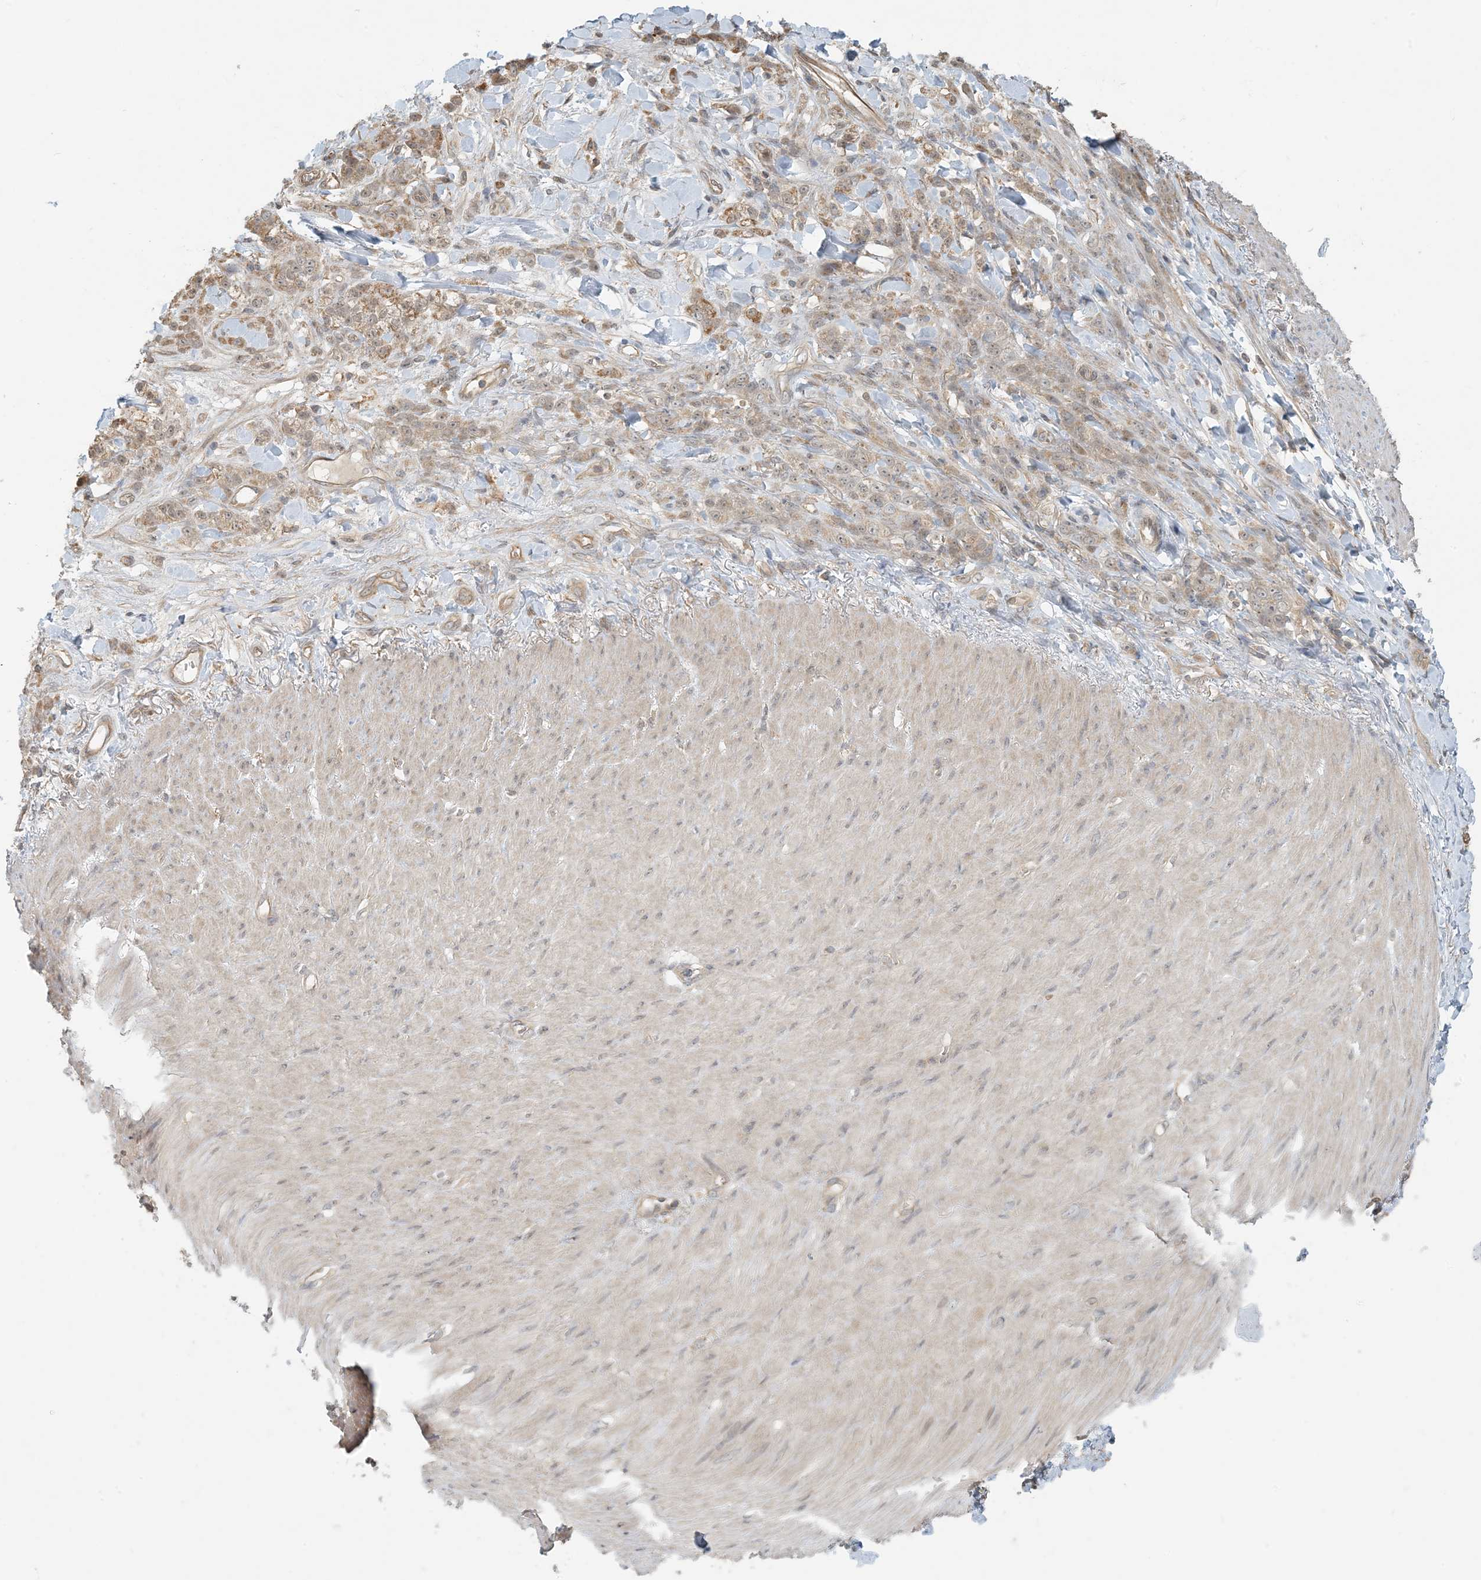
{"staining": {"intensity": "weak", "quantity": ">75%", "location": "cytoplasmic/membranous"}, "tissue": "stomach cancer", "cell_type": "Tumor cells", "image_type": "cancer", "snomed": [{"axis": "morphology", "description": "Normal tissue, NOS"}, {"axis": "morphology", "description": "Adenocarcinoma, NOS"}, {"axis": "topography", "description": "Stomach"}], "caption": "This micrograph reveals stomach cancer stained with IHC to label a protein in brown. The cytoplasmic/membranous of tumor cells show weak positivity for the protein. Nuclei are counter-stained blue.", "gene": "OBI1", "patient": {"sex": "male", "age": 82}}